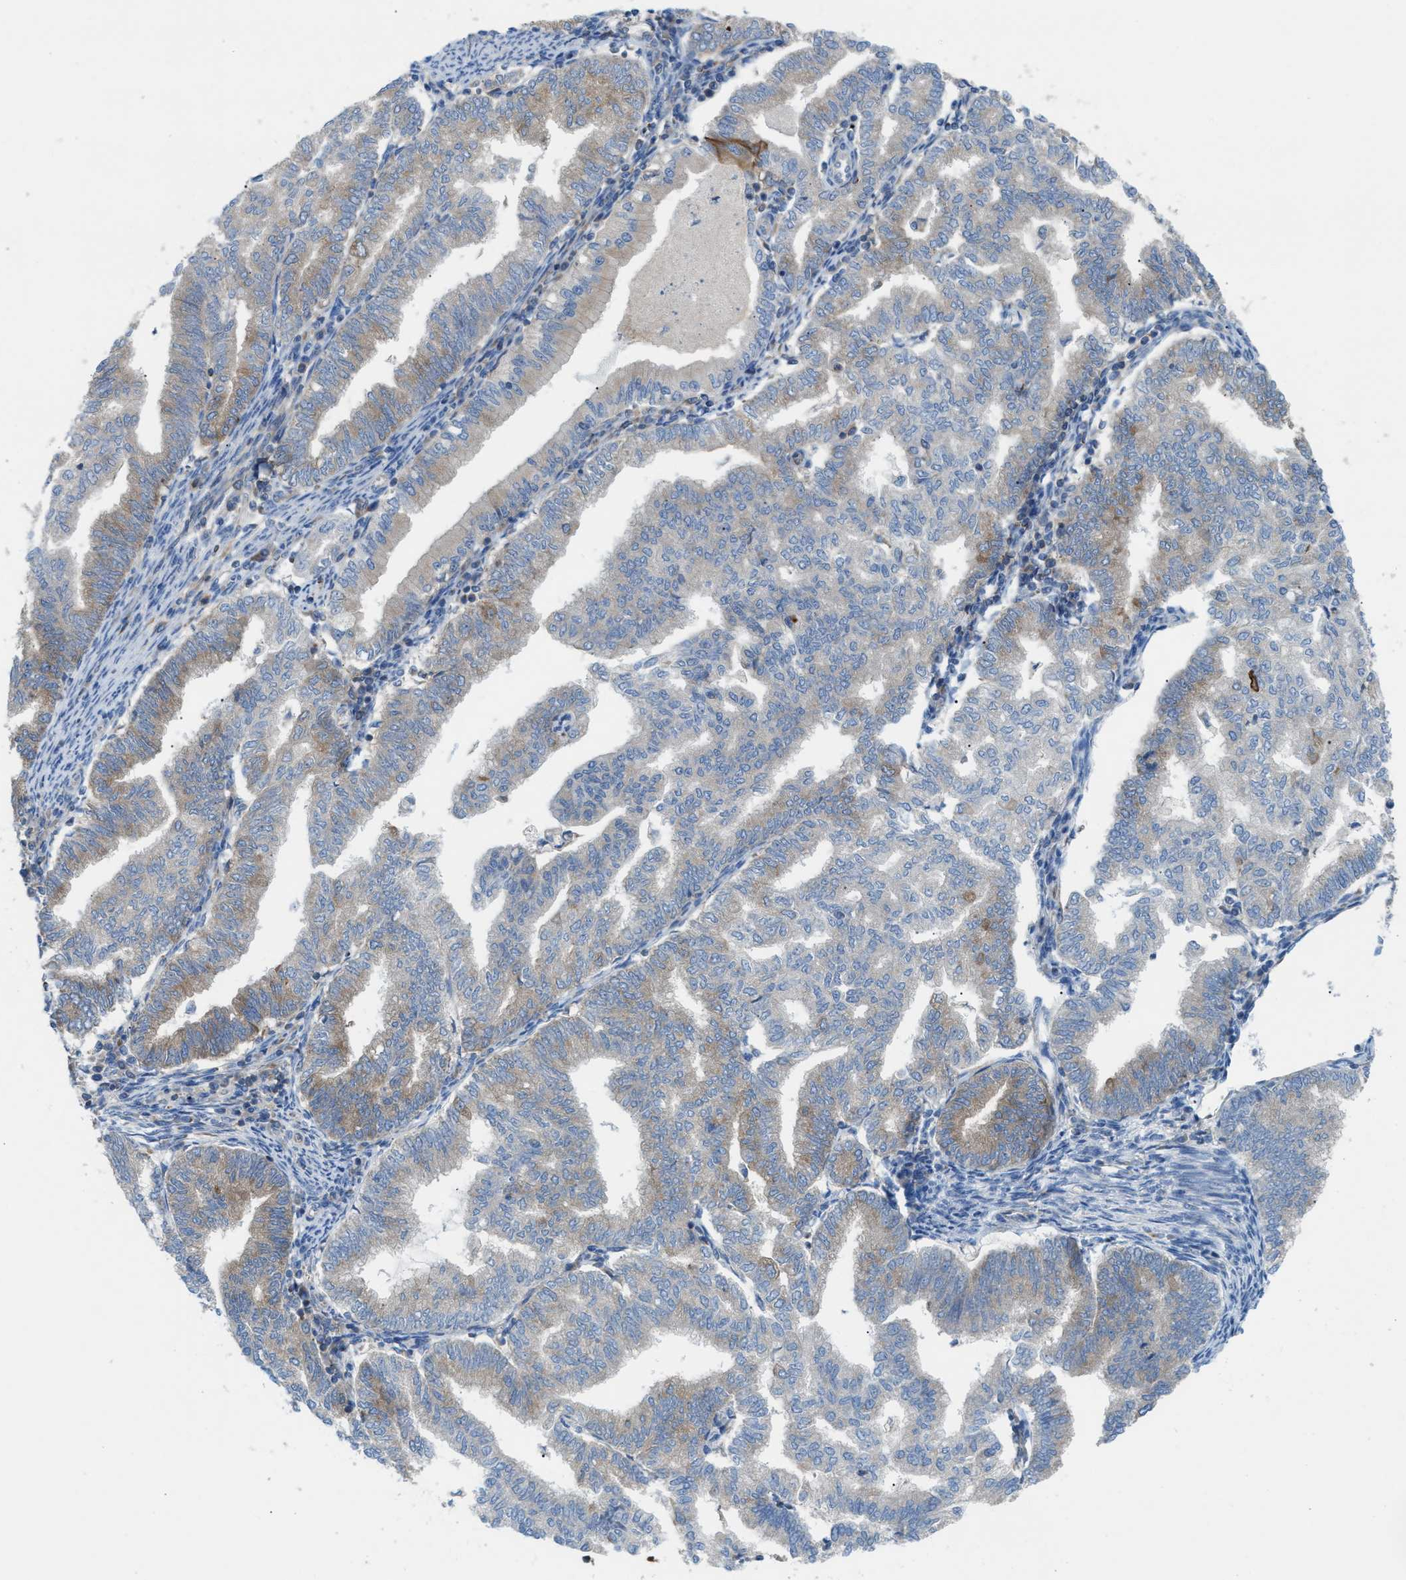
{"staining": {"intensity": "moderate", "quantity": "25%-75%", "location": "cytoplasmic/membranous"}, "tissue": "endometrial cancer", "cell_type": "Tumor cells", "image_type": "cancer", "snomed": [{"axis": "morphology", "description": "Polyp, NOS"}, {"axis": "morphology", "description": "Adenocarcinoma, NOS"}, {"axis": "morphology", "description": "Adenoma, NOS"}, {"axis": "topography", "description": "Endometrium"}], "caption": "This micrograph demonstrates immunohistochemistry staining of endometrial cancer (adenocarcinoma), with medium moderate cytoplasmic/membranous expression in about 25%-75% of tumor cells.", "gene": "TBC1D15", "patient": {"sex": "female", "age": 79}}